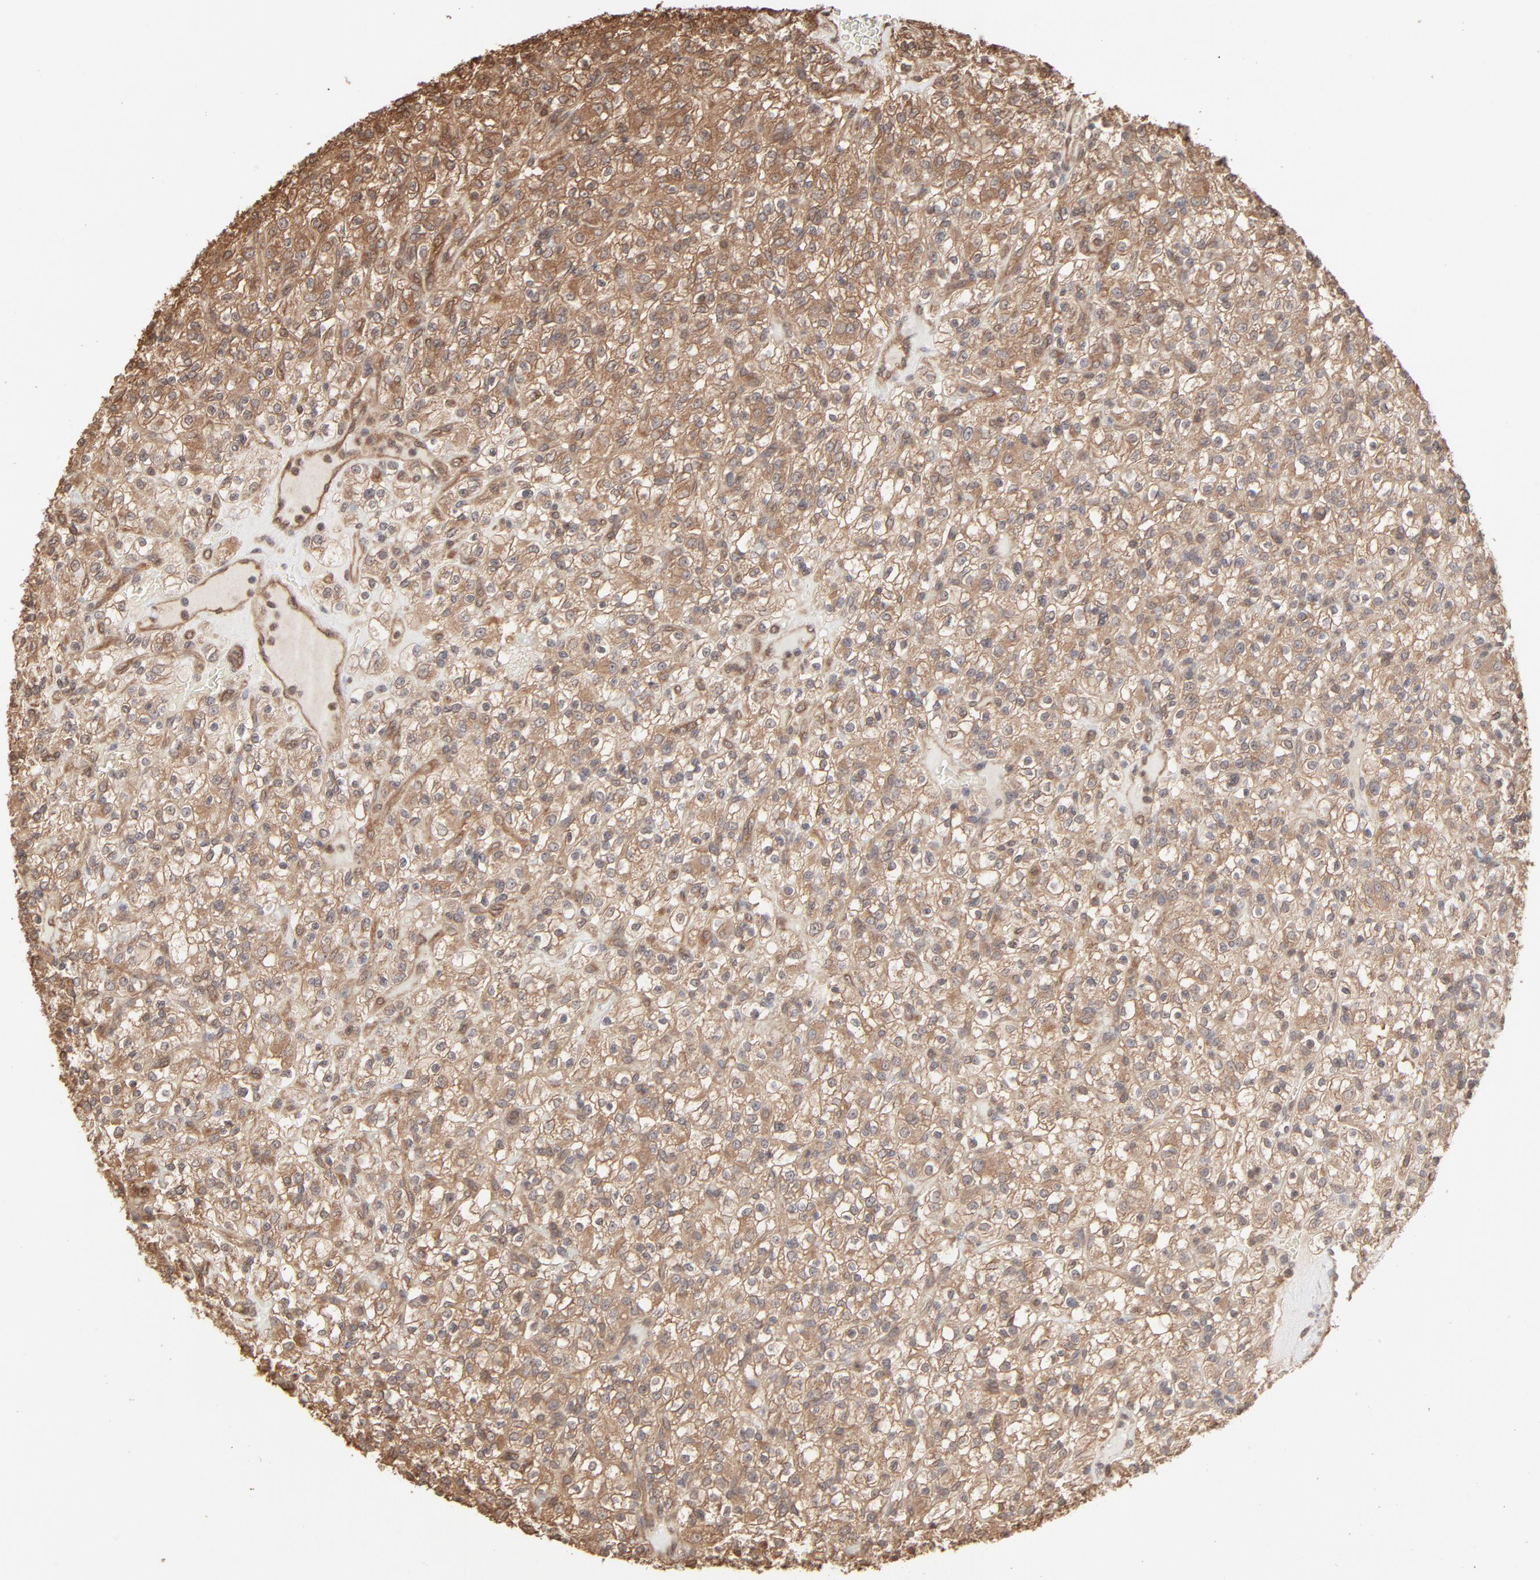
{"staining": {"intensity": "moderate", "quantity": ">75%", "location": "cytoplasmic/membranous"}, "tissue": "renal cancer", "cell_type": "Tumor cells", "image_type": "cancer", "snomed": [{"axis": "morphology", "description": "Normal tissue, NOS"}, {"axis": "morphology", "description": "Adenocarcinoma, NOS"}, {"axis": "topography", "description": "Kidney"}], "caption": "Immunohistochemical staining of renal cancer reveals medium levels of moderate cytoplasmic/membranous positivity in about >75% of tumor cells.", "gene": "PPP2CA", "patient": {"sex": "female", "age": 72}}